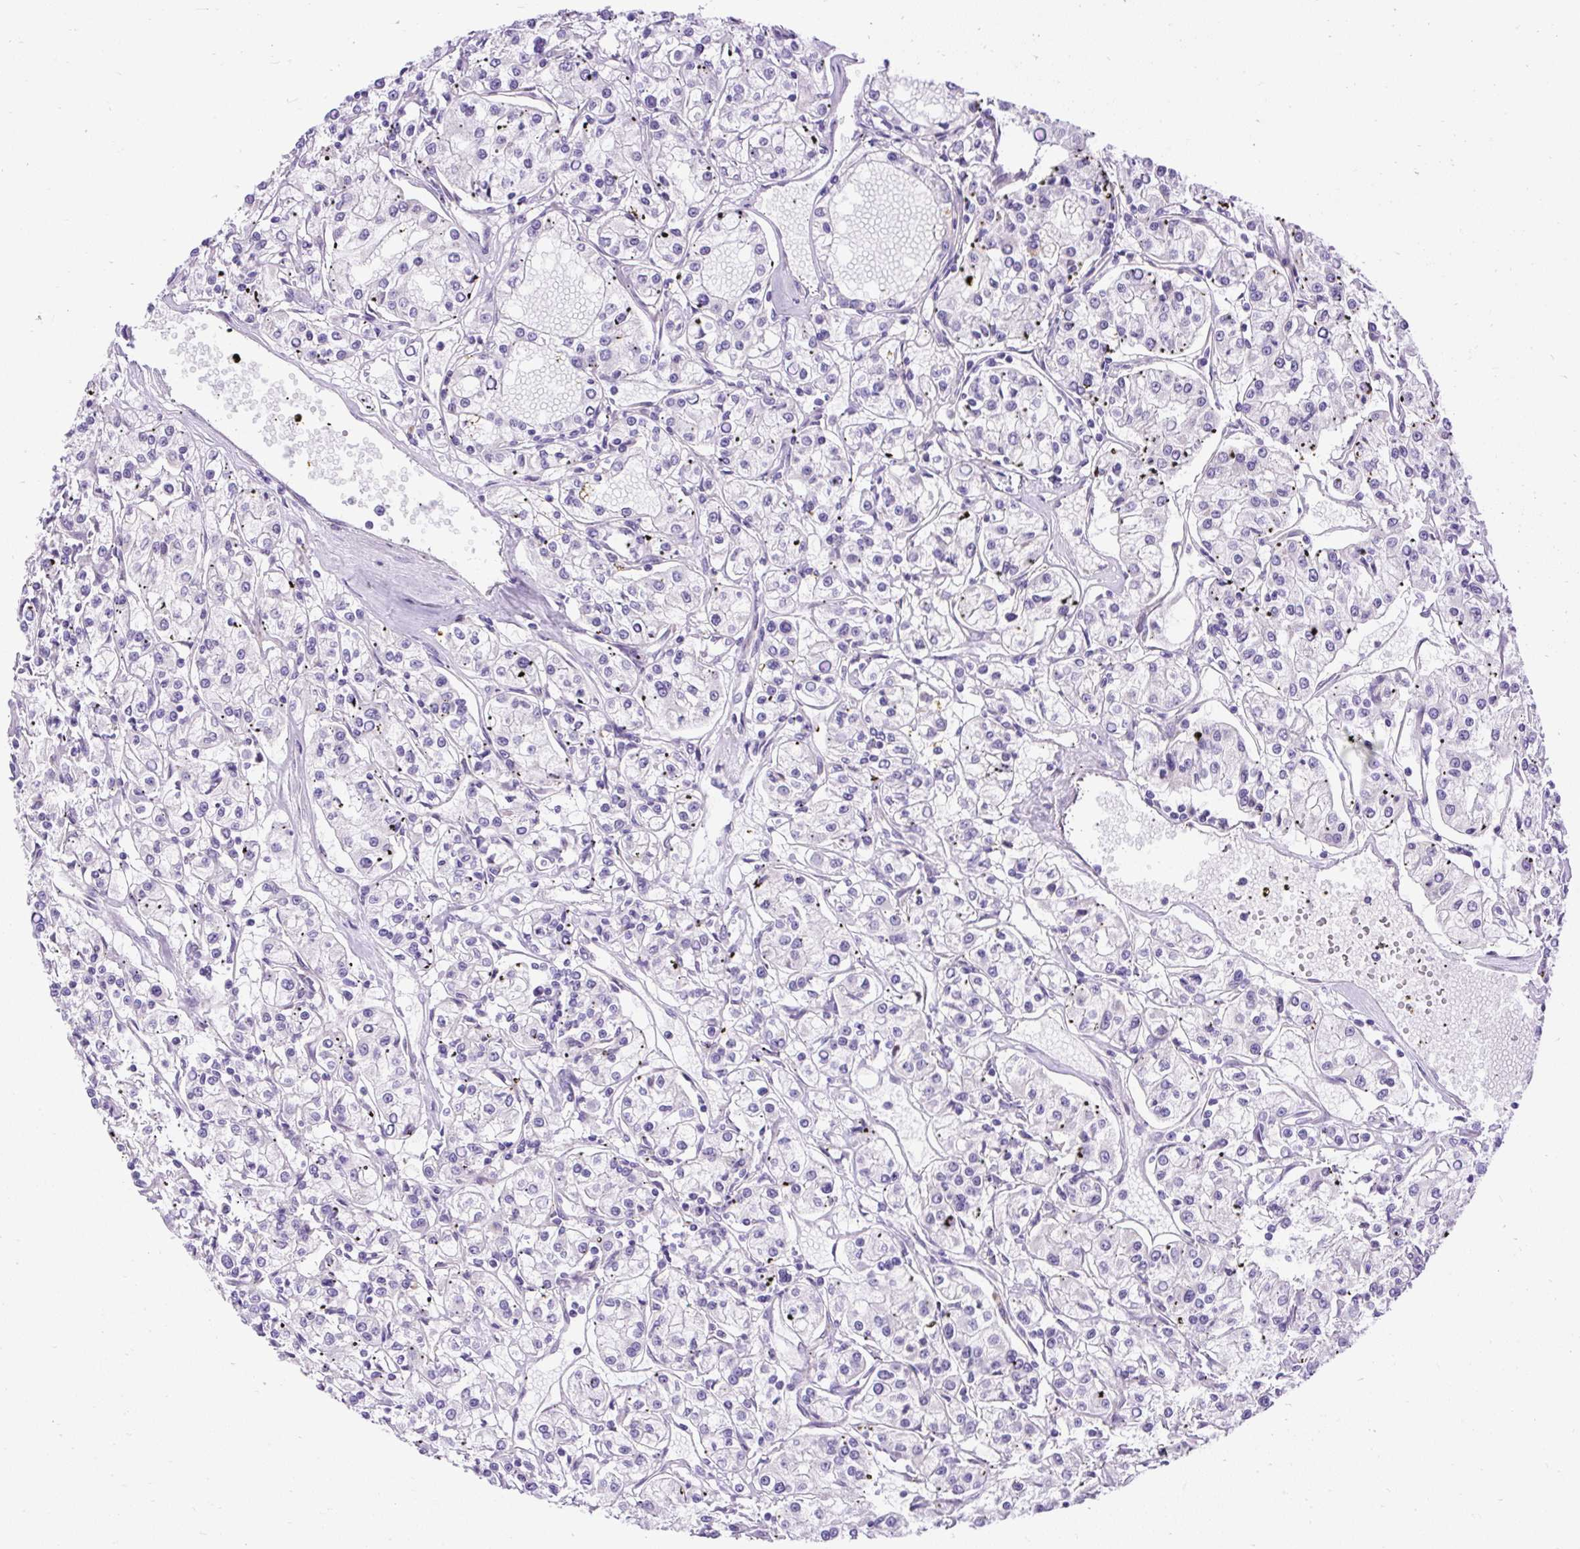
{"staining": {"intensity": "negative", "quantity": "none", "location": "none"}, "tissue": "renal cancer", "cell_type": "Tumor cells", "image_type": "cancer", "snomed": [{"axis": "morphology", "description": "Adenocarcinoma, NOS"}, {"axis": "topography", "description": "Kidney"}], "caption": "Immunohistochemistry (IHC) of adenocarcinoma (renal) reveals no expression in tumor cells.", "gene": "SYBU", "patient": {"sex": "female", "age": 59}}